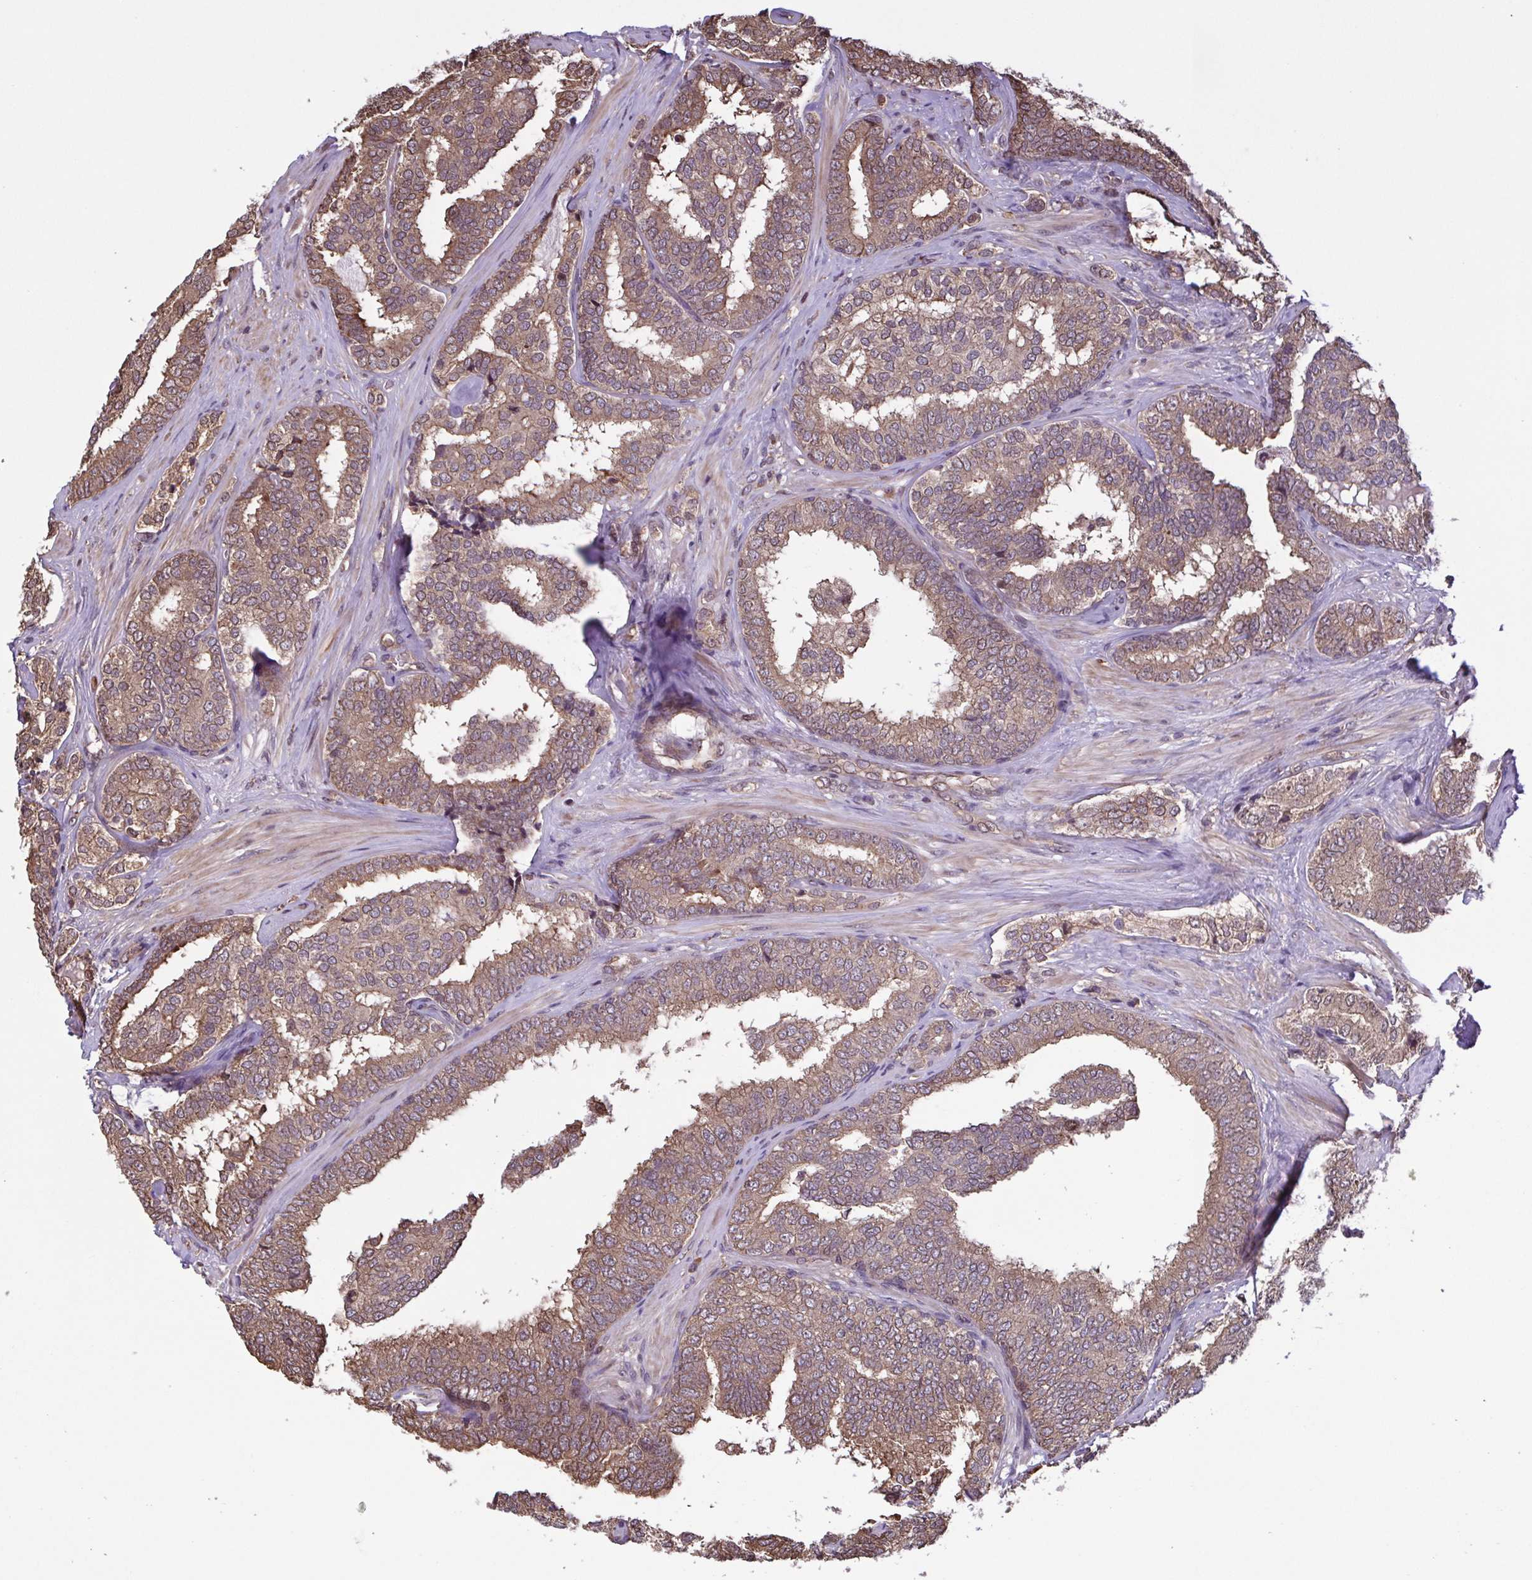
{"staining": {"intensity": "moderate", "quantity": ">75%", "location": "cytoplasmic/membranous"}, "tissue": "prostate cancer", "cell_type": "Tumor cells", "image_type": "cancer", "snomed": [{"axis": "morphology", "description": "Adenocarcinoma, High grade"}, {"axis": "topography", "description": "Prostate"}], "caption": "Prostate adenocarcinoma (high-grade) tissue demonstrates moderate cytoplasmic/membranous staining in about >75% of tumor cells Using DAB (brown) and hematoxylin (blue) stains, captured at high magnification using brightfield microscopy.", "gene": "SEC63", "patient": {"sex": "male", "age": 72}}